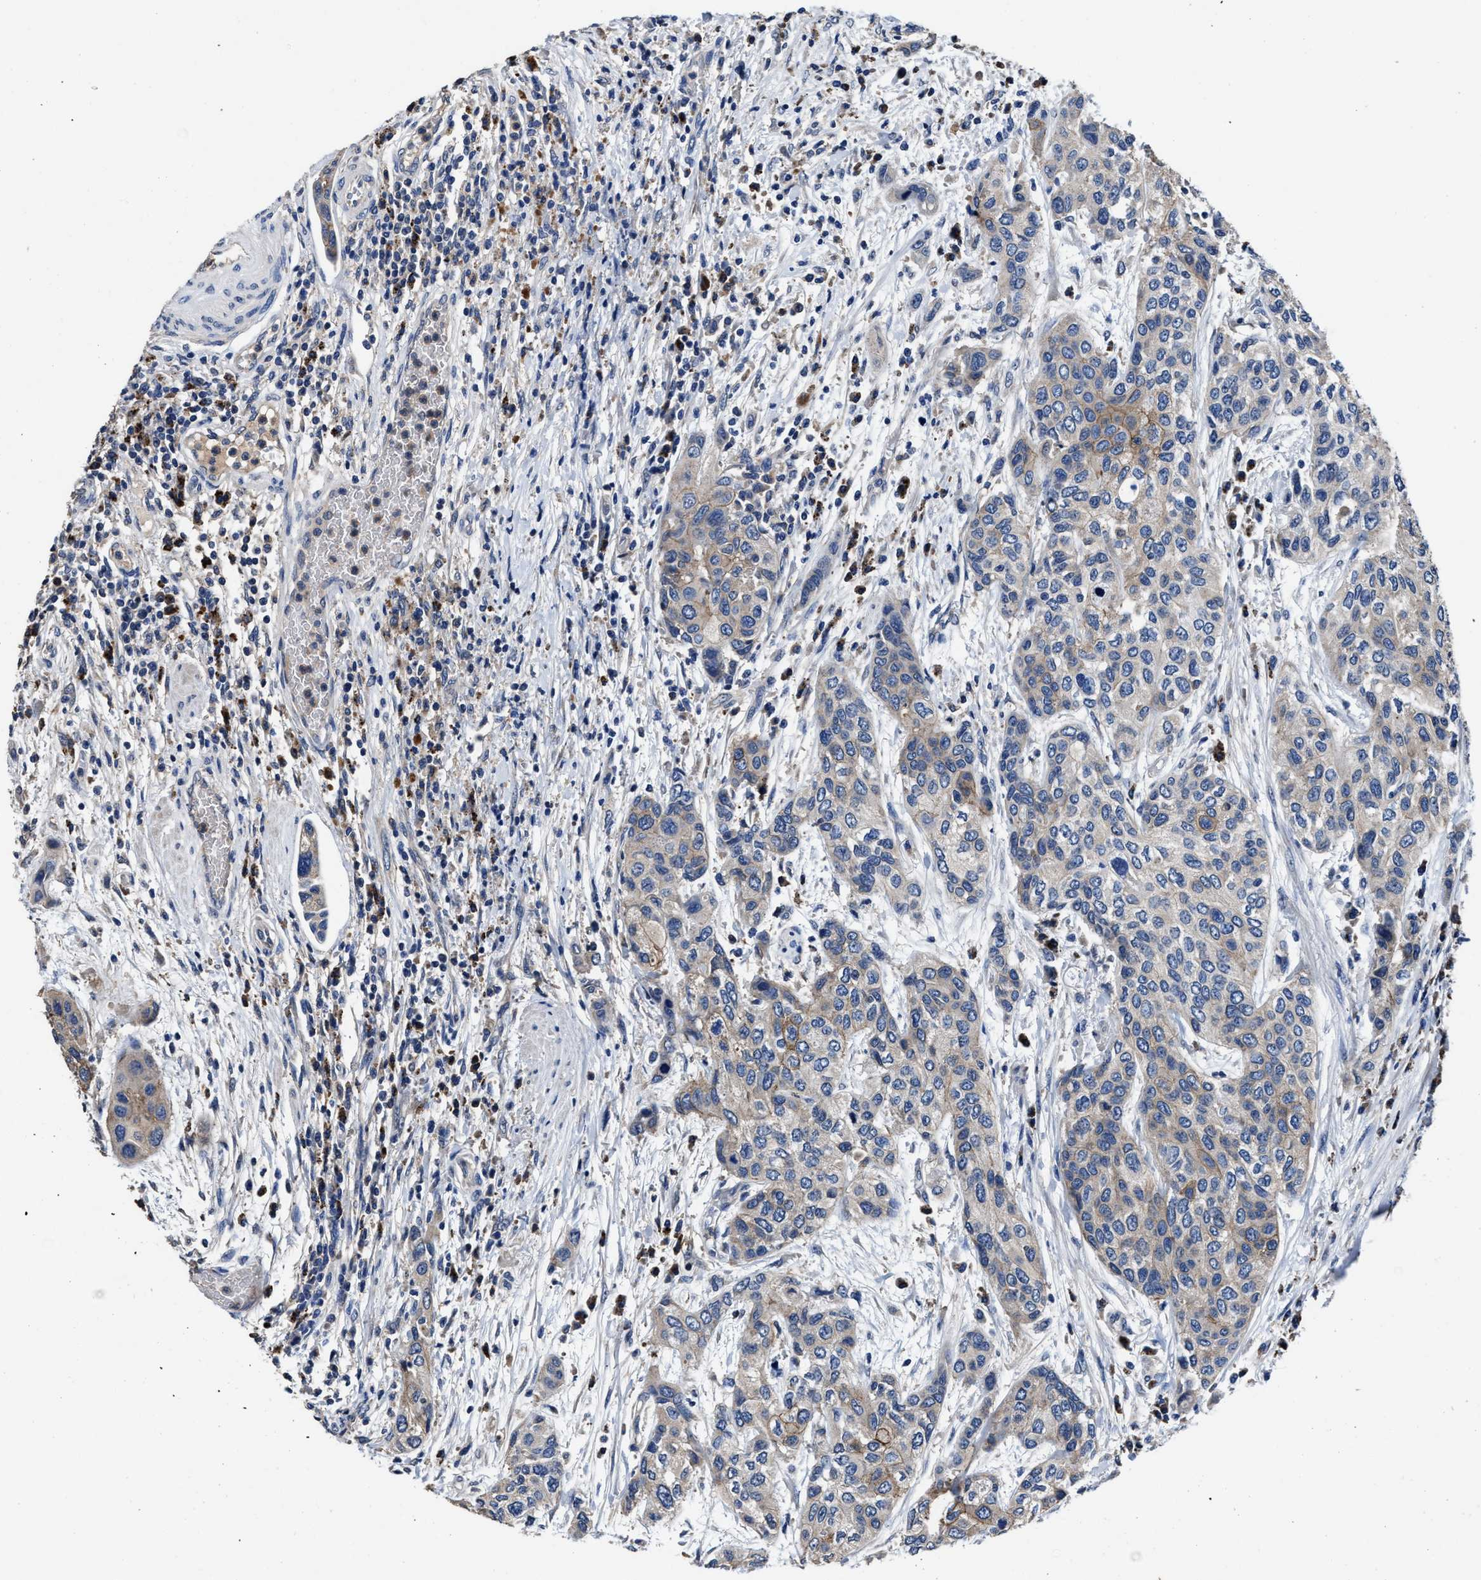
{"staining": {"intensity": "moderate", "quantity": "<25%", "location": "cytoplasmic/membranous"}, "tissue": "urothelial cancer", "cell_type": "Tumor cells", "image_type": "cancer", "snomed": [{"axis": "morphology", "description": "Urothelial carcinoma, High grade"}, {"axis": "topography", "description": "Urinary bladder"}], "caption": "There is low levels of moderate cytoplasmic/membranous staining in tumor cells of urothelial cancer, as demonstrated by immunohistochemical staining (brown color).", "gene": "UBR4", "patient": {"sex": "female", "age": 56}}